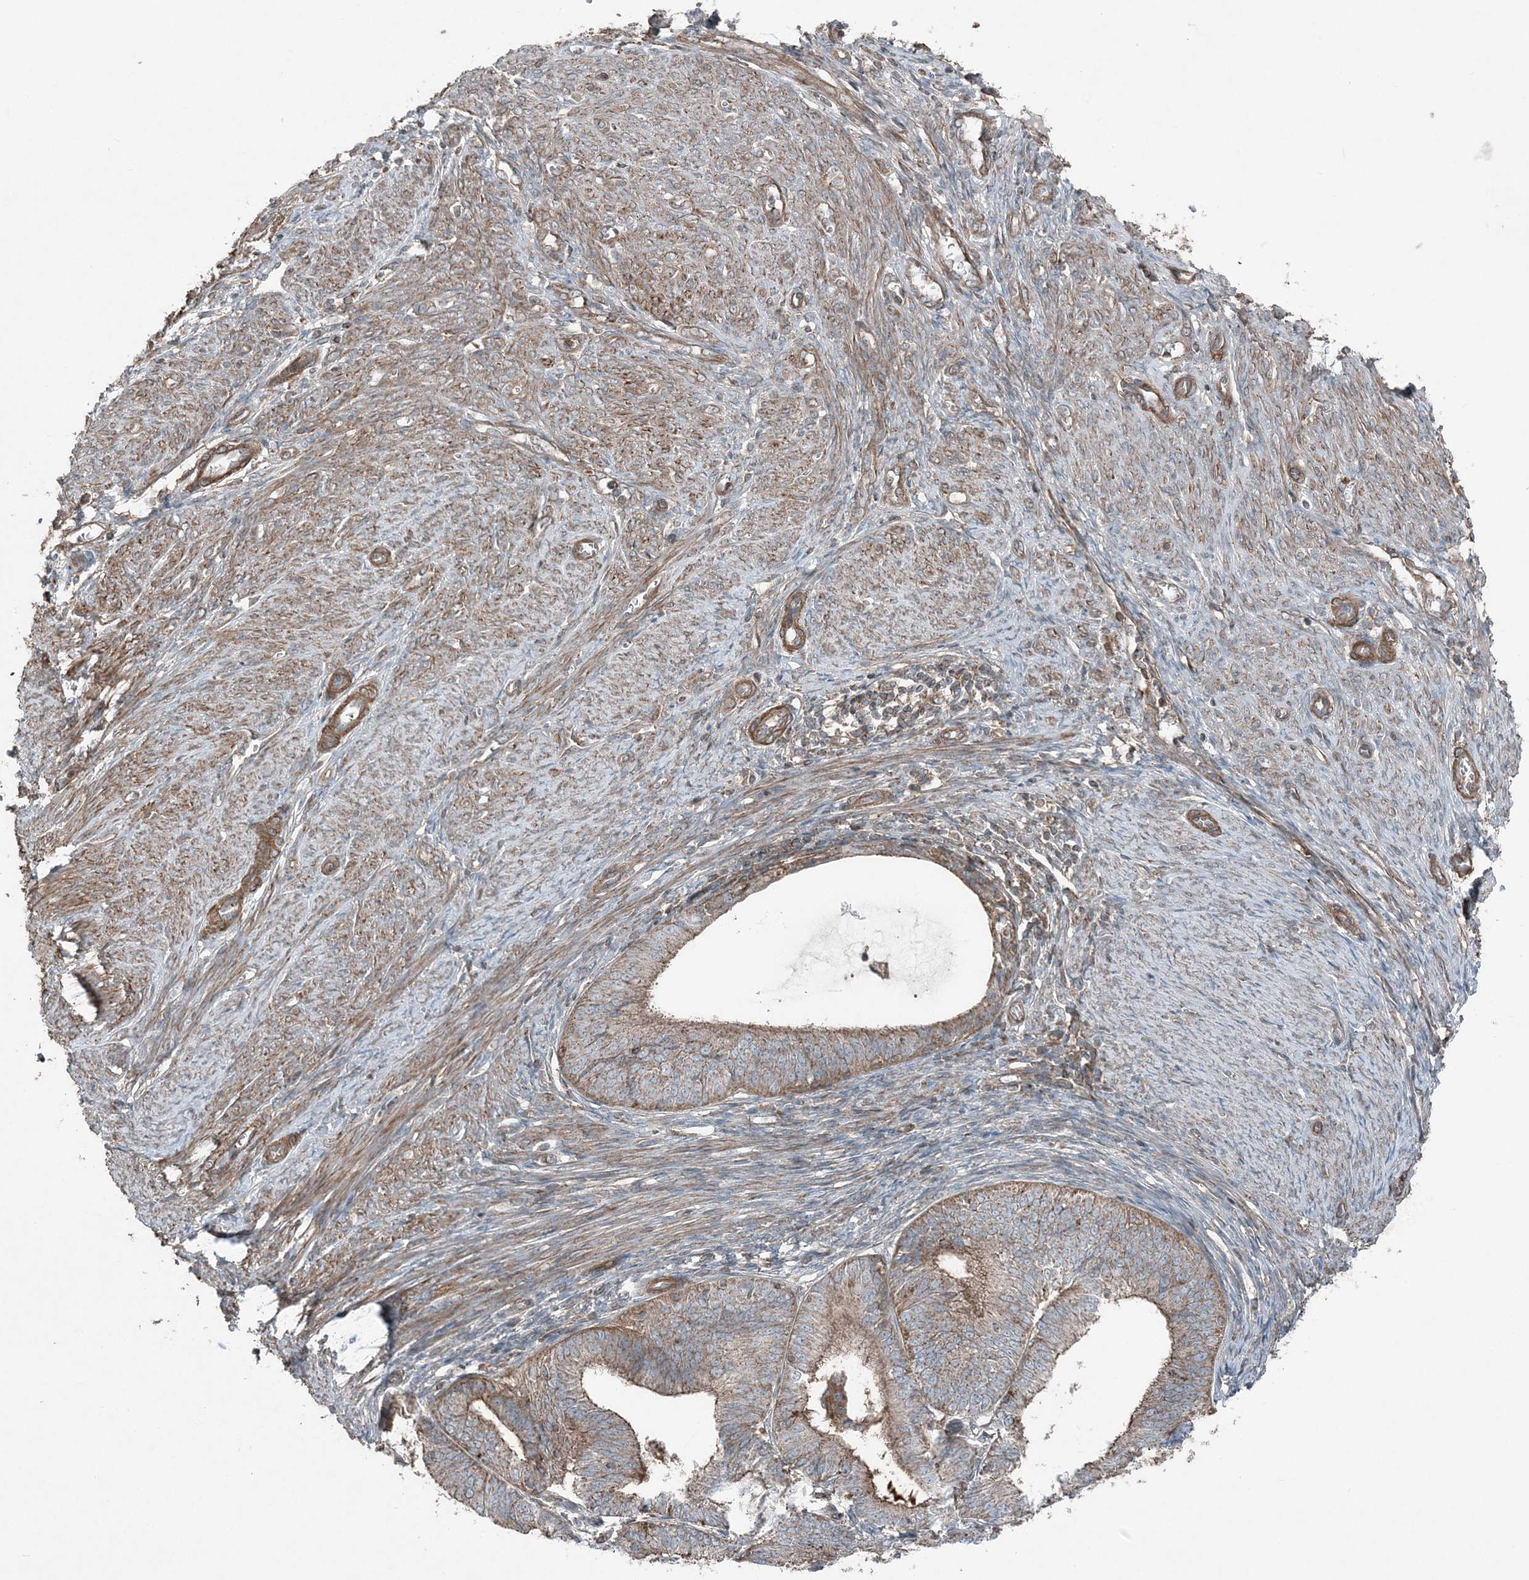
{"staining": {"intensity": "moderate", "quantity": ">75%", "location": "cytoplasmic/membranous"}, "tissue": "endometrial cancer", "cell_type": "Tumor cells", "image_type": "cancer", "snomed": [{"axis": "morphology", "description": "Adenocarcinoma, NOS"}, {"axis": "topography", "description": "Endometrium"}], "caption": "Immunohistochemical staining of endometrial adenocarcinoma displays moderate cytoplasmic/membranous protein positivity in approximately >75% of tumor cells. Nuclei are stained in blue.", "gene": "KY", "patient": {"sex": "female", "age": 51}}